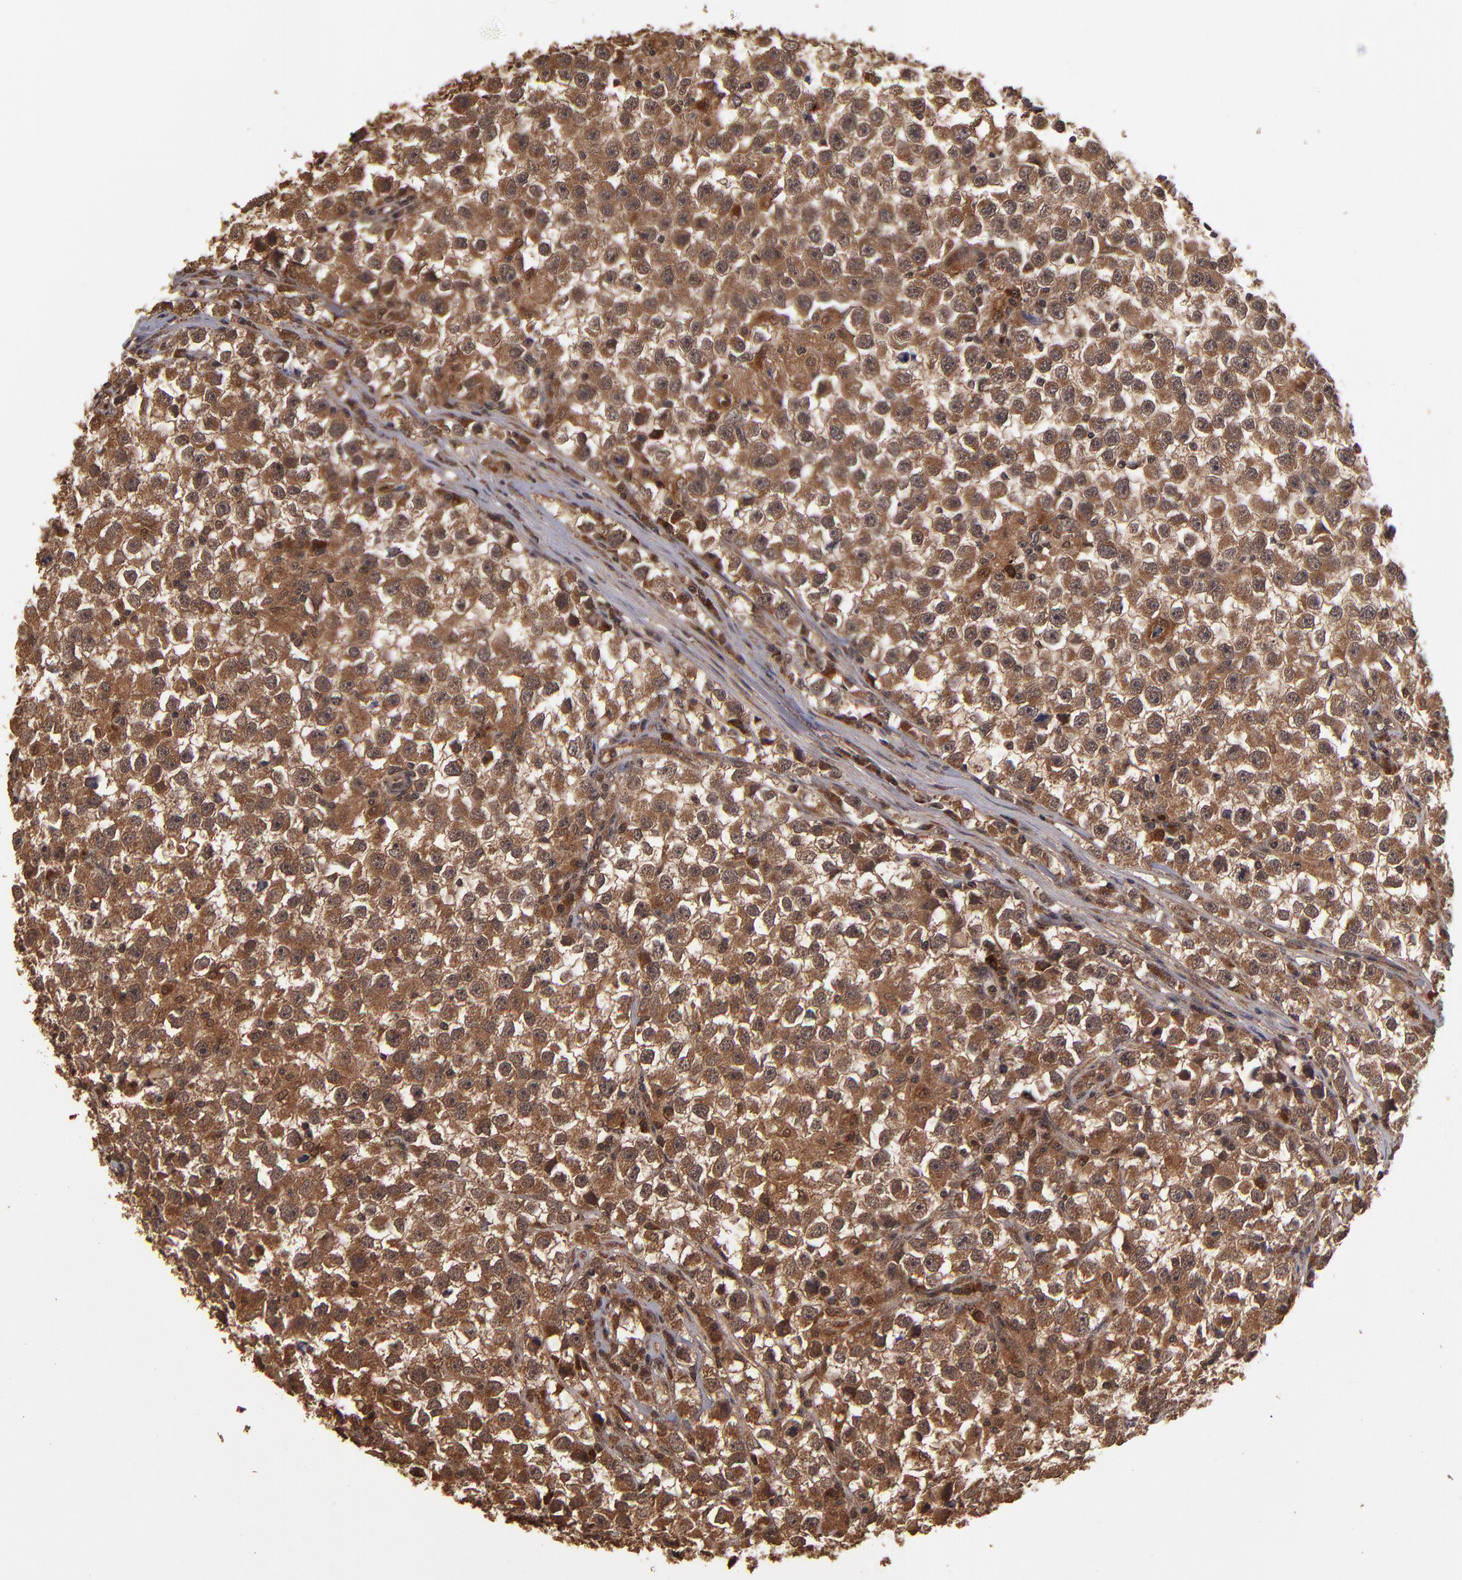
{"staining": {"intensity": "moderate", "quantity": ">75%", "location": "cytoplasmic/membranous"}, "tissue": "testis cancer", "cell_type": "Tumor cells", "image_type": "cancer", "snomed": [{"axis": "morphology", "description": "Seminoma, NOS"}, {"axis": "topography", "description": "Testis"}], "caption": "A brown stain shows moderate cytoplasmic/membranous staining of a protein in human testis cancer tumor cells. The protein is stained brown, and the nuclei are stained in blue (DAB (3,3'-diaminobenzidine) IHC with brightfield microscopy, high magnification).", "gene": "NFE2L2", "patient": {"sex": "male", "age": 33}}